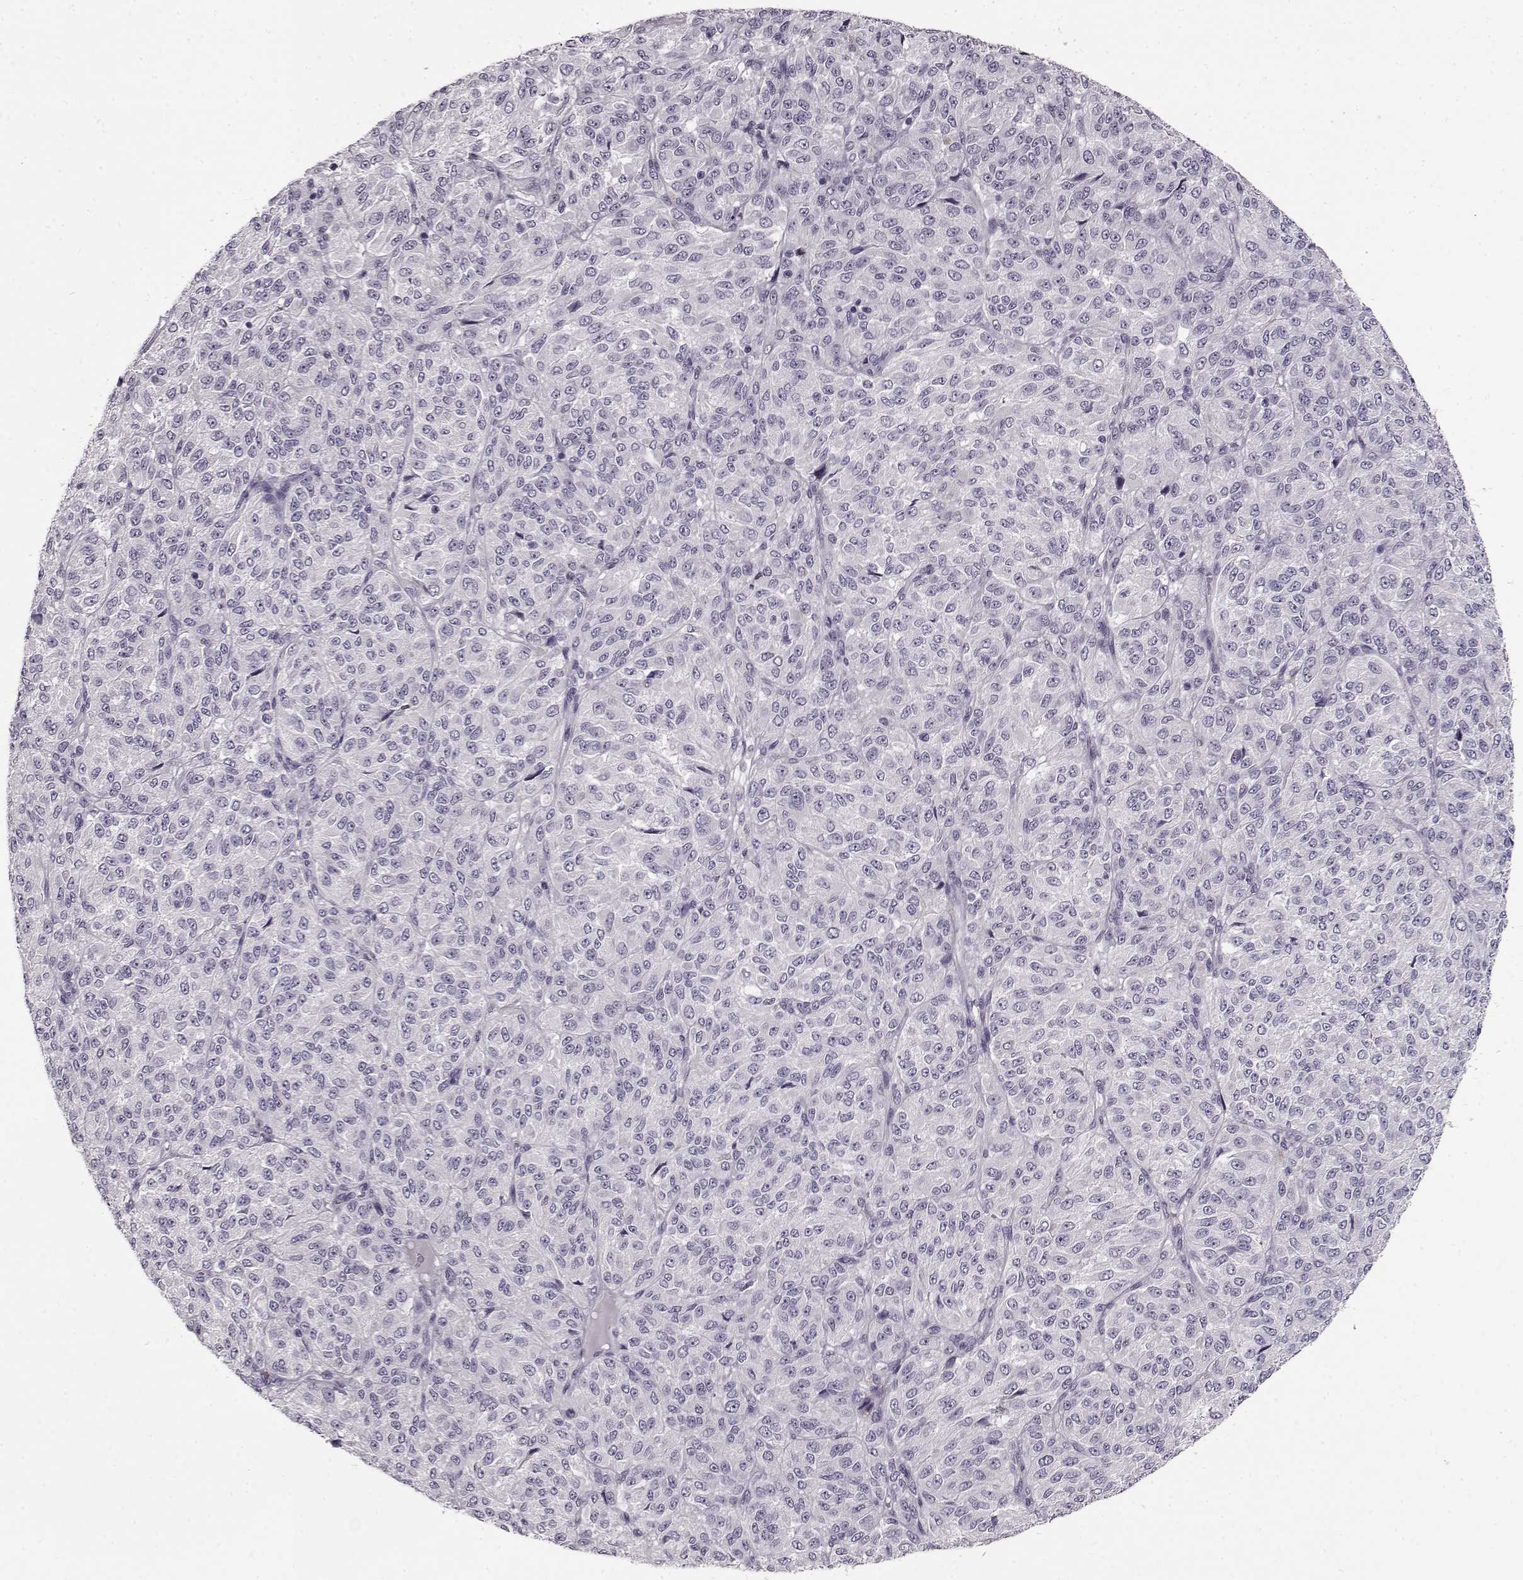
{"staining": {"intensity": "negative", "quantity": "none", "location": "none"}, "tissue": "melanoma", "cell_type": "Tumor cells", "image_type": "cancer", "snomed": [{"axis": "morphology", "description": "Malignant melanoma, Metastatic site"}, {"axis": "topography", "description": "Brain"}], "caption": "This histopathology image is of malignant melanoma (metastatic site) stained with immunohistochemistry (IHC) to label a protein in brown with the nuclei are counter-stained blue. There is no staining in tumor cells. (Brightfield microscopy of DAB IHC at high magnification).", "gene": "RP1L1", "patient": {"sex": "female", "age": 56}}